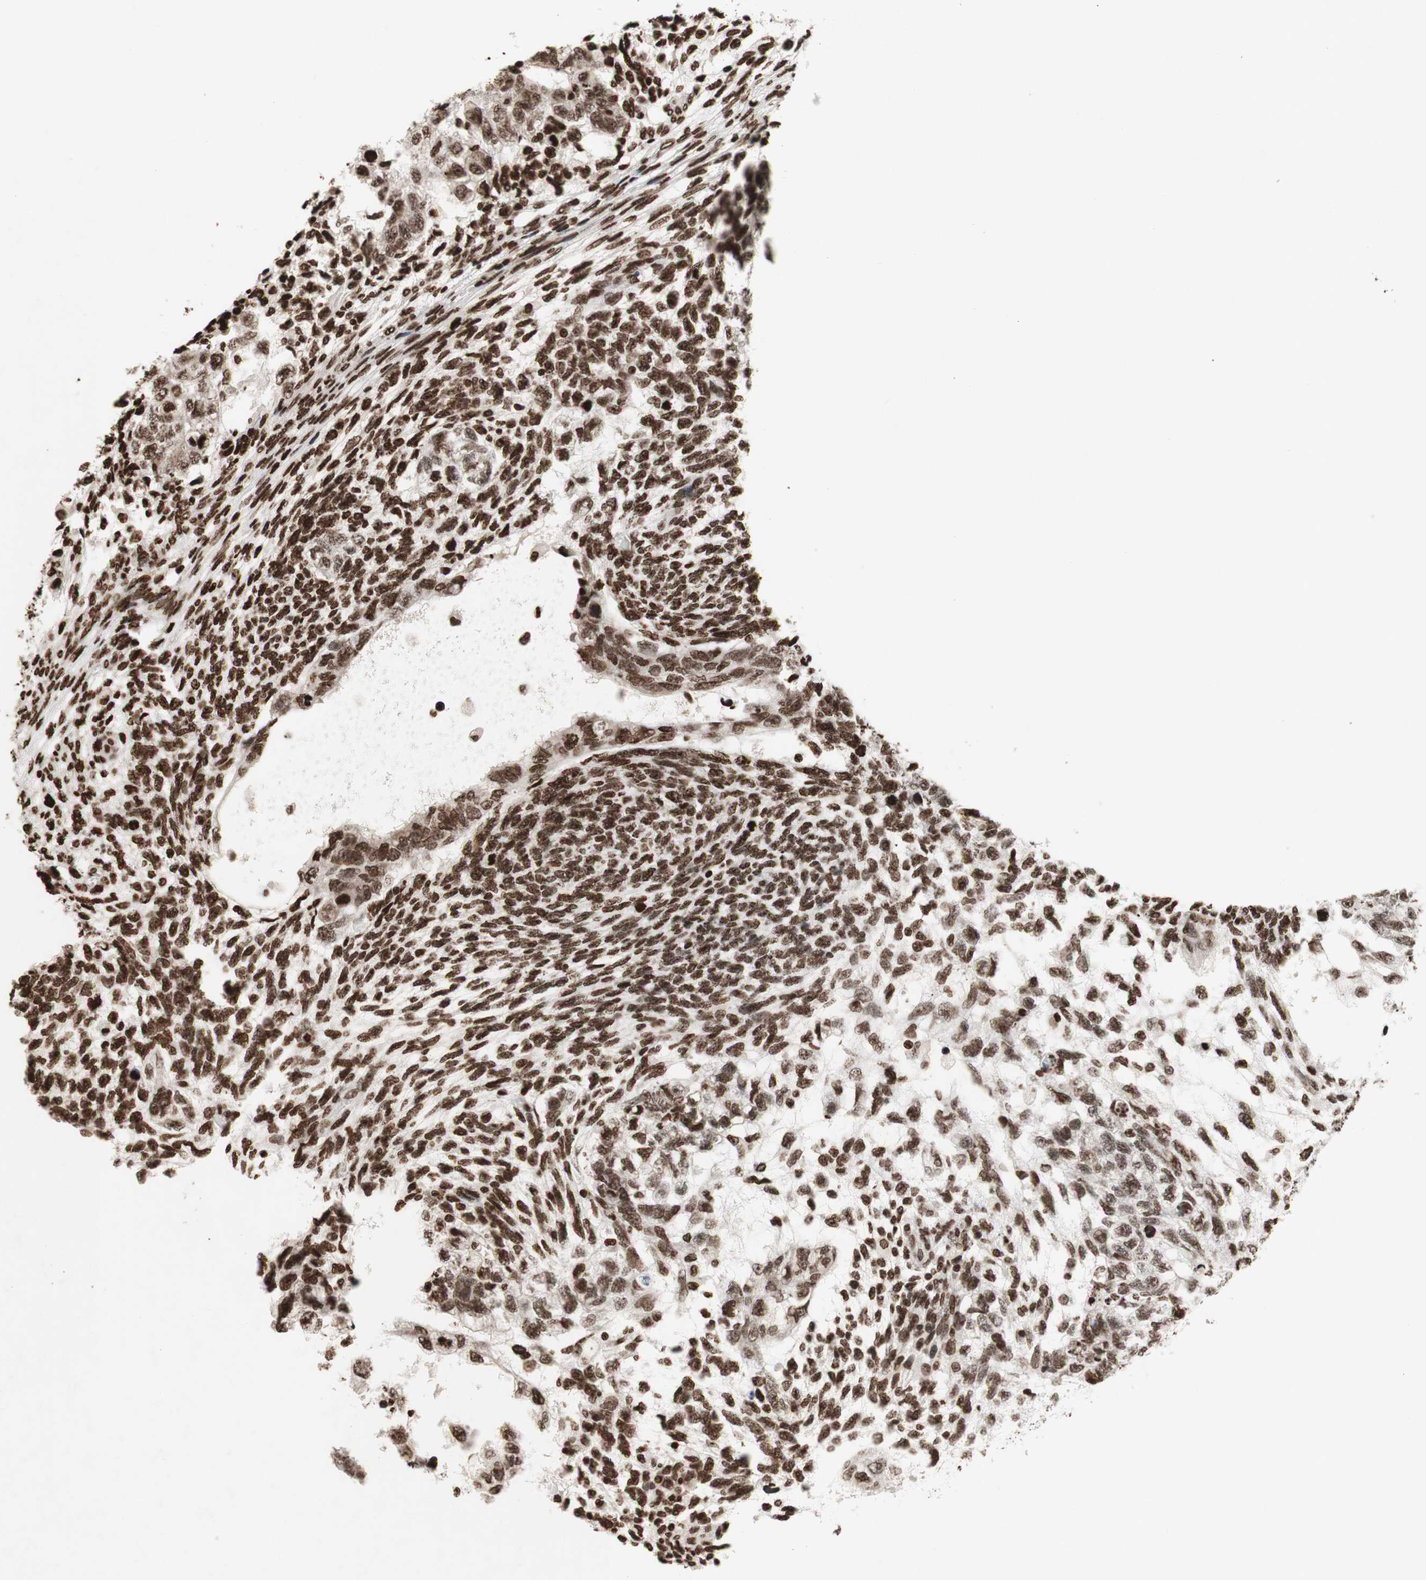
{"staining": {"intensity": "moderate", "quantity": ">75%", "location": "nuclear"}, "tissue": "testis cancer", "cell_type": "Tumor cells", "image_type": "cancer", "snomed": [{"axis": "morphology", "description": "Normal tissue, NOS"}, {"axis": "morphology", "description": "Carcinoma, Embryonal, NOS"}, {"axis": "topography", "description": "Testis"}], "caption": "DAB immunohistochemical staining of human testis cancer (embryonal carcinoma) displays moderate nuclear protein staining in about >75% of tumor cells.", "gene": "NCOA3", "patient": {"sex": "male", "age": 36}}